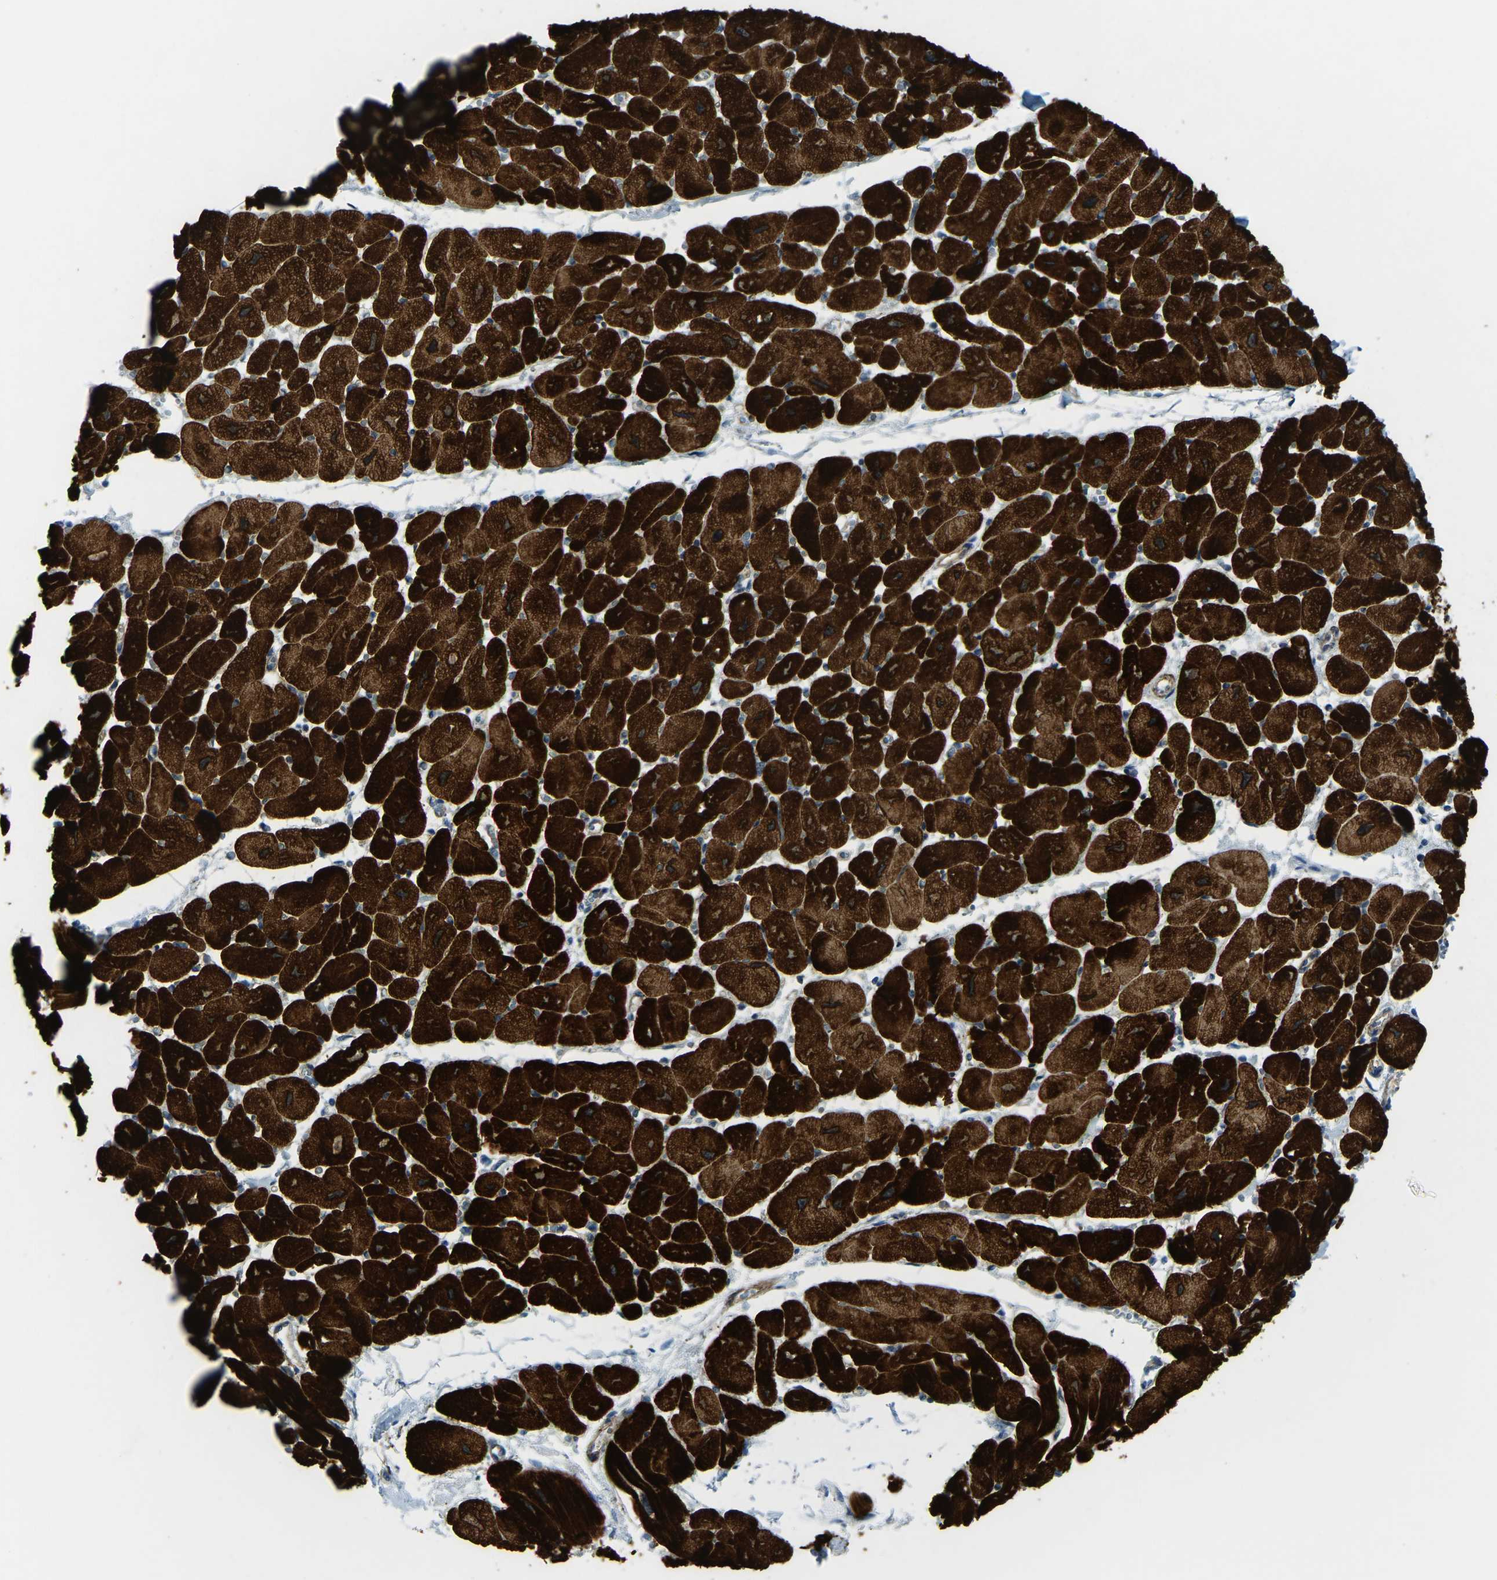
{"staining": {"intensity": "strong", "quantity": ">75%", "location": "cytoplasmic/membranous"}, "tissue": "heart muscle", "cell_type": "Cardiomyocytes", "image_type": "normal", "snomed": [{"axis": "morphology", "description": "Normal tissue, NOS"}, {"axis": "topography", "description": "Heart"}], "caption": "High-magnification brightfield microscopy of benign heart muscle stained with DAB (3,3'-diaminobenzidine) (brown) and counterstained with hematoxylin (blue). cardiomyocytes exhibit strong cytoplasmic/membranous expression is identified in about>75% of cells. (DAB IHC with brightfield microscopy, high magnification).", "gene": "MYL3", "patient": {"sex": "female", "age": 54}}